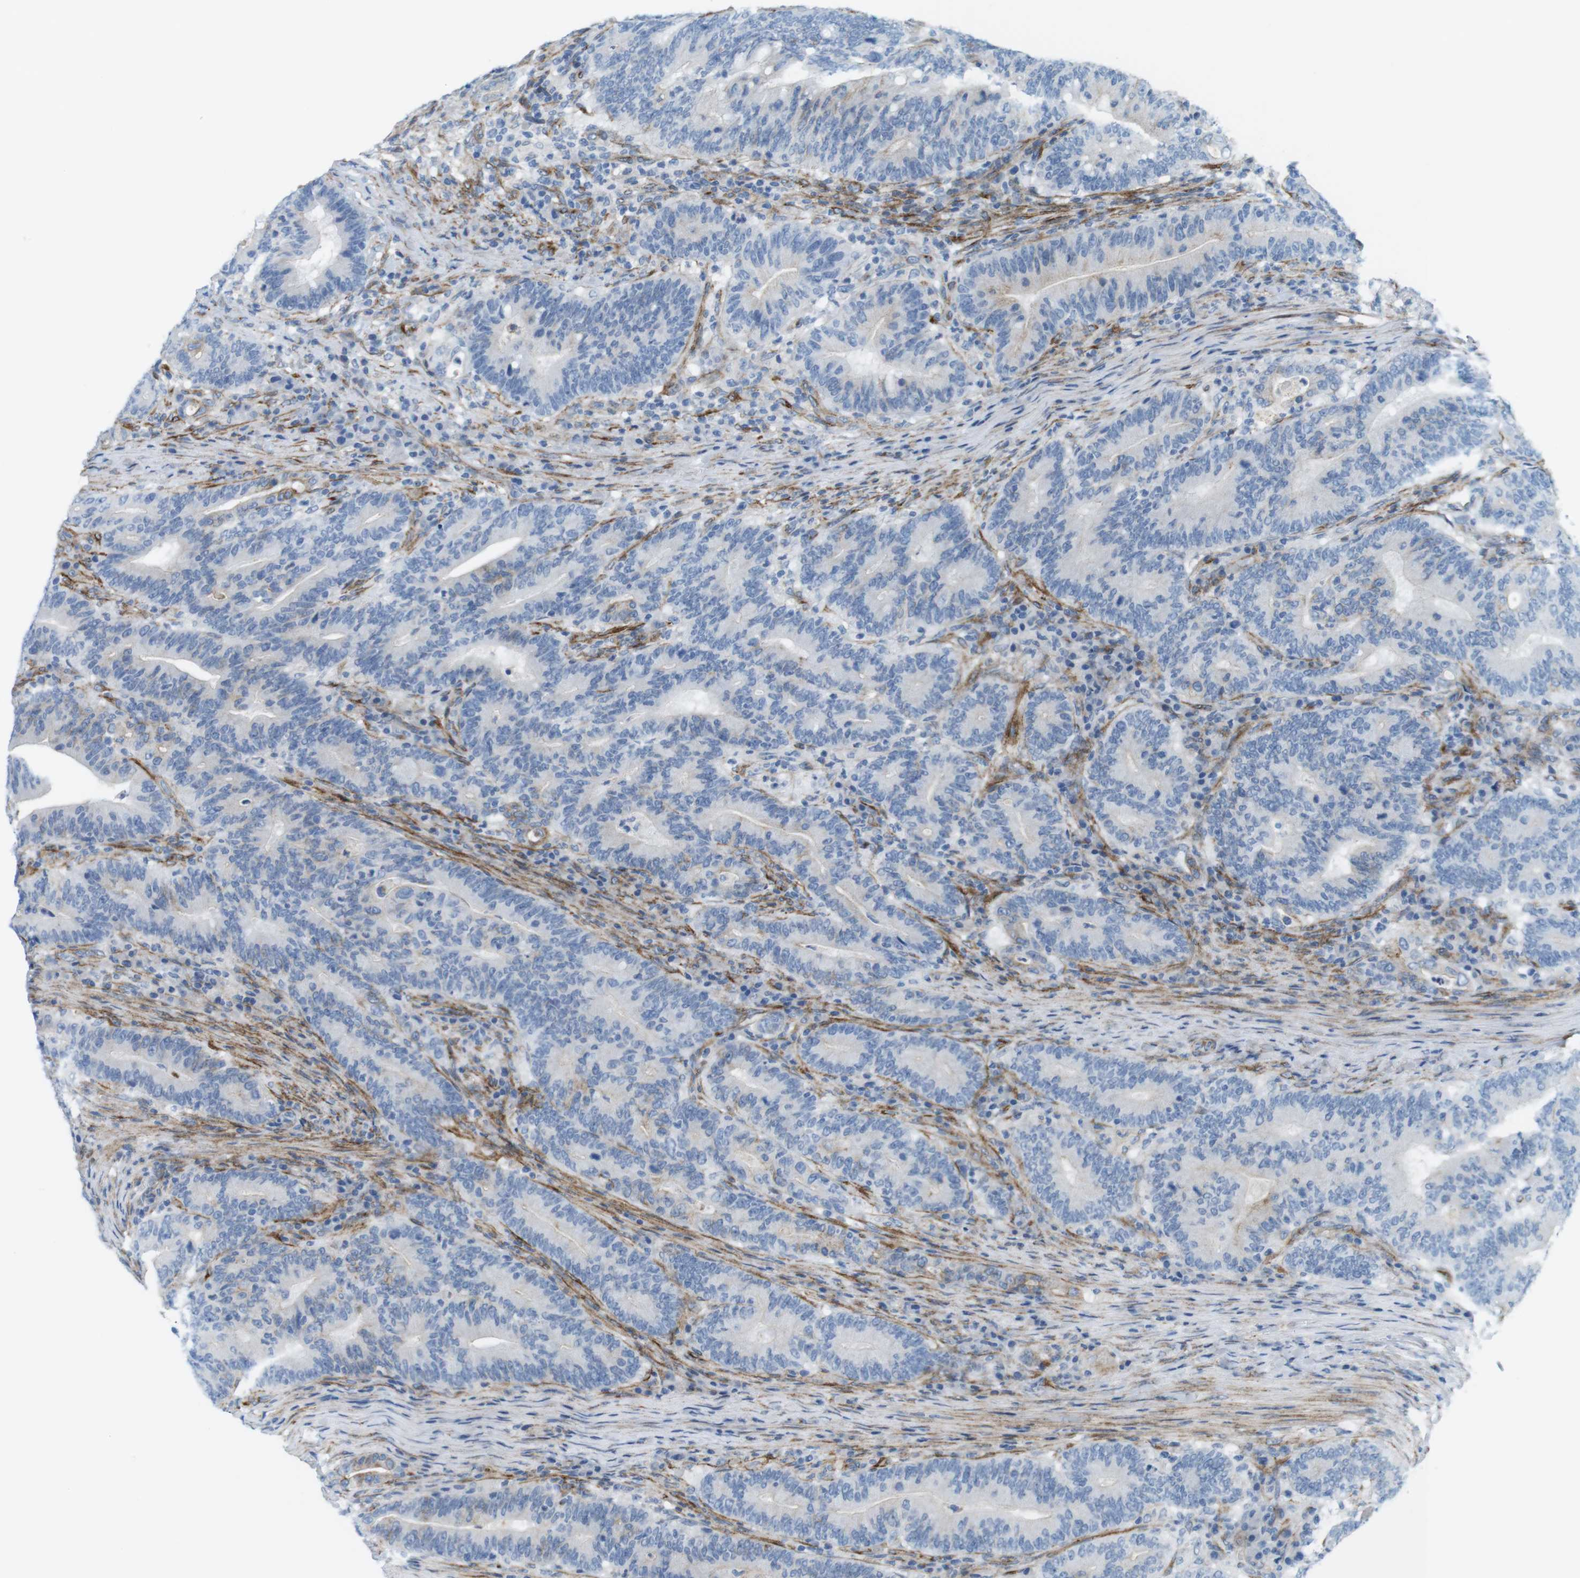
{"staining": {"intensity": "negative", "quantity": "none", "location": "none"}, "tissue": "colorectal cancer", "cell_type": "Tumor cells", "image_type": "cancer", "snomed": [{"axis": "morphology", "description": "Normal tissue, NOS"}, {"axis": "morphology", "description": "Adenocarcinoma, NOS"}, {"axis": "topography", "description": "Colon"}], "caption": "Colorectal cancer was stained to show a protein in brown. There is no significant staining in tumor cells.", "gene": "MYH9", "patient": {"sex": "female", "age": 66}}